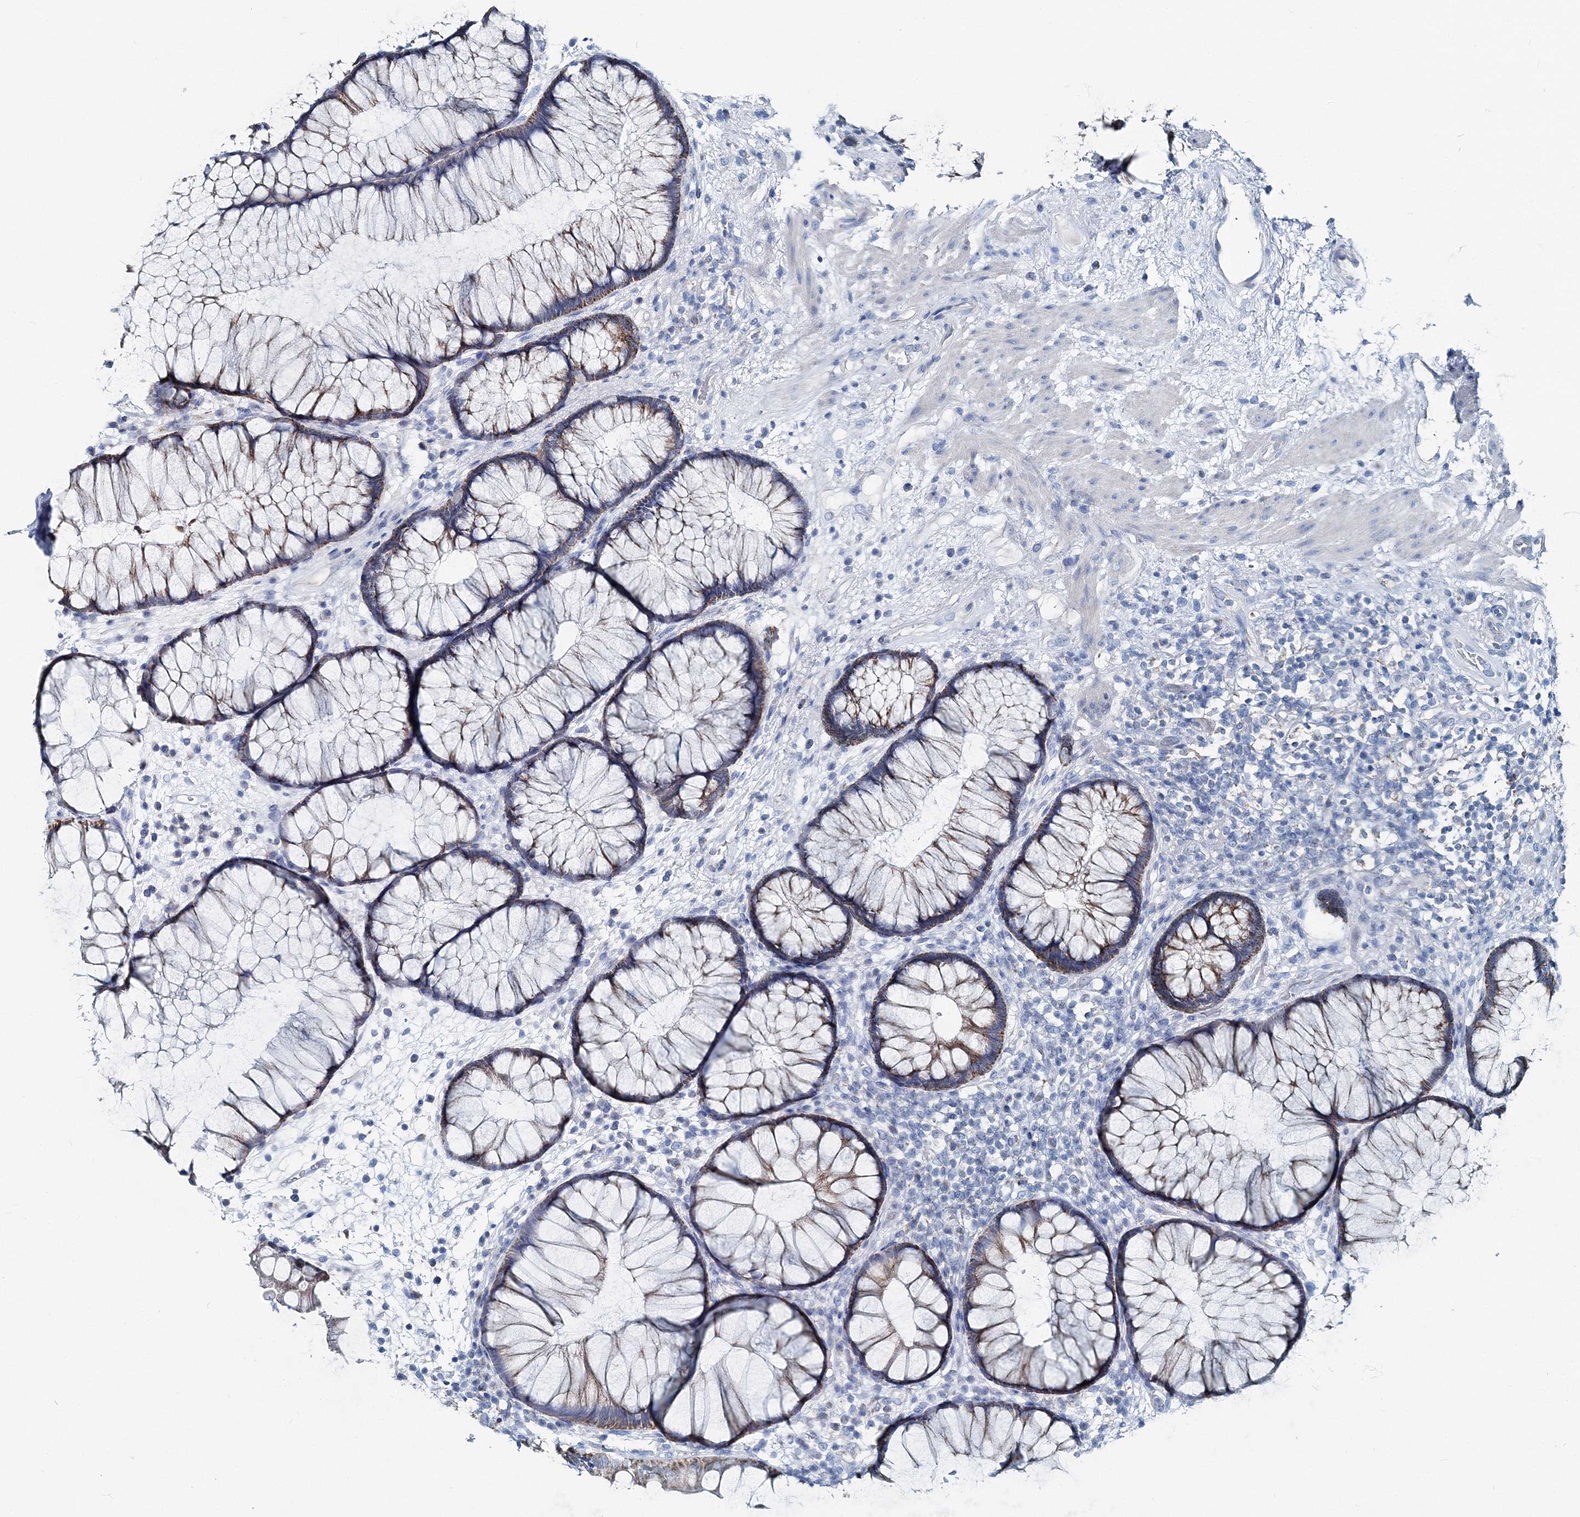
{"staining": {"intensity": "moderate", "quantity": ">75%", "location": "cytoplasmic/membranous"}, "tissue": "rectum", "cell_type": "Glandular cells", "image_type": "normal", "snomed": [{"axis": "morphology", "description": "Normal tissue, NOS"}, {"axis": "topography", "description": "Rectum"}], "caption": "A medium amount of moderate cytoplasmic/membranous positivity is seen in about >75% of glandular cells in normal rectum.", "gene": "GABARAPL2", "patient": {"sex": "male", "age": 51}}